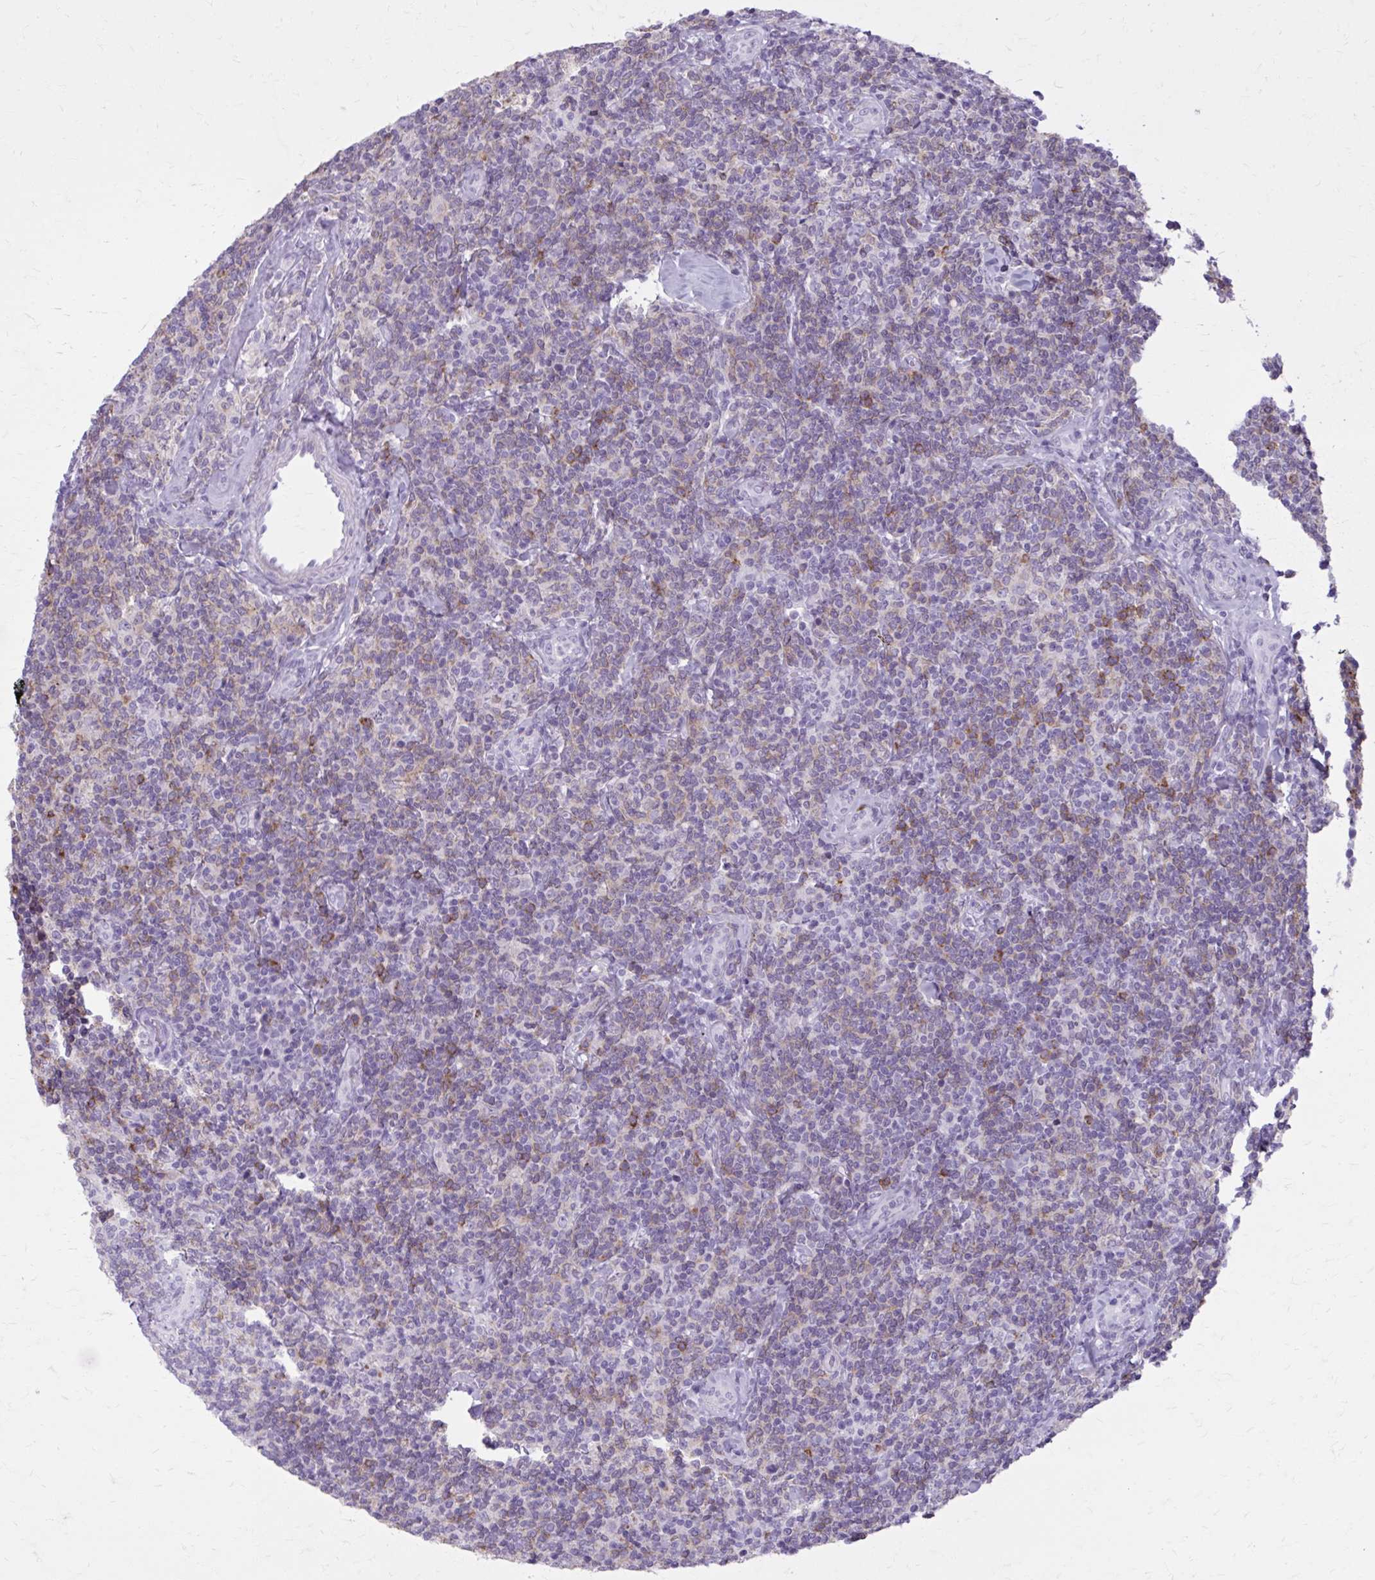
{"staining": {"intensity": "weak", "quantity": "25%-75%", "location": "cytoplasmic/membranous"}, "tissue": "lymphoma", "cell_type": "Tumor cells", "image_type": "cancer", "snomed": [{"axis": "morphology", "description": "Malignant lymphoma, non-Hodgkin's type, Low grade"}, {"axis": "topography", "description": "Lymph node"}], "caption": "An image showing weak cytoplasmic/membranous positivity in about 25%-75% of tumor cells in malignant lymphoma, non-Hodgkin's type (low-grade), as visualized by brown immunohistochemical staining.", "gene": "OR4B1", "patient": {"sex": "female", "age": 56}}